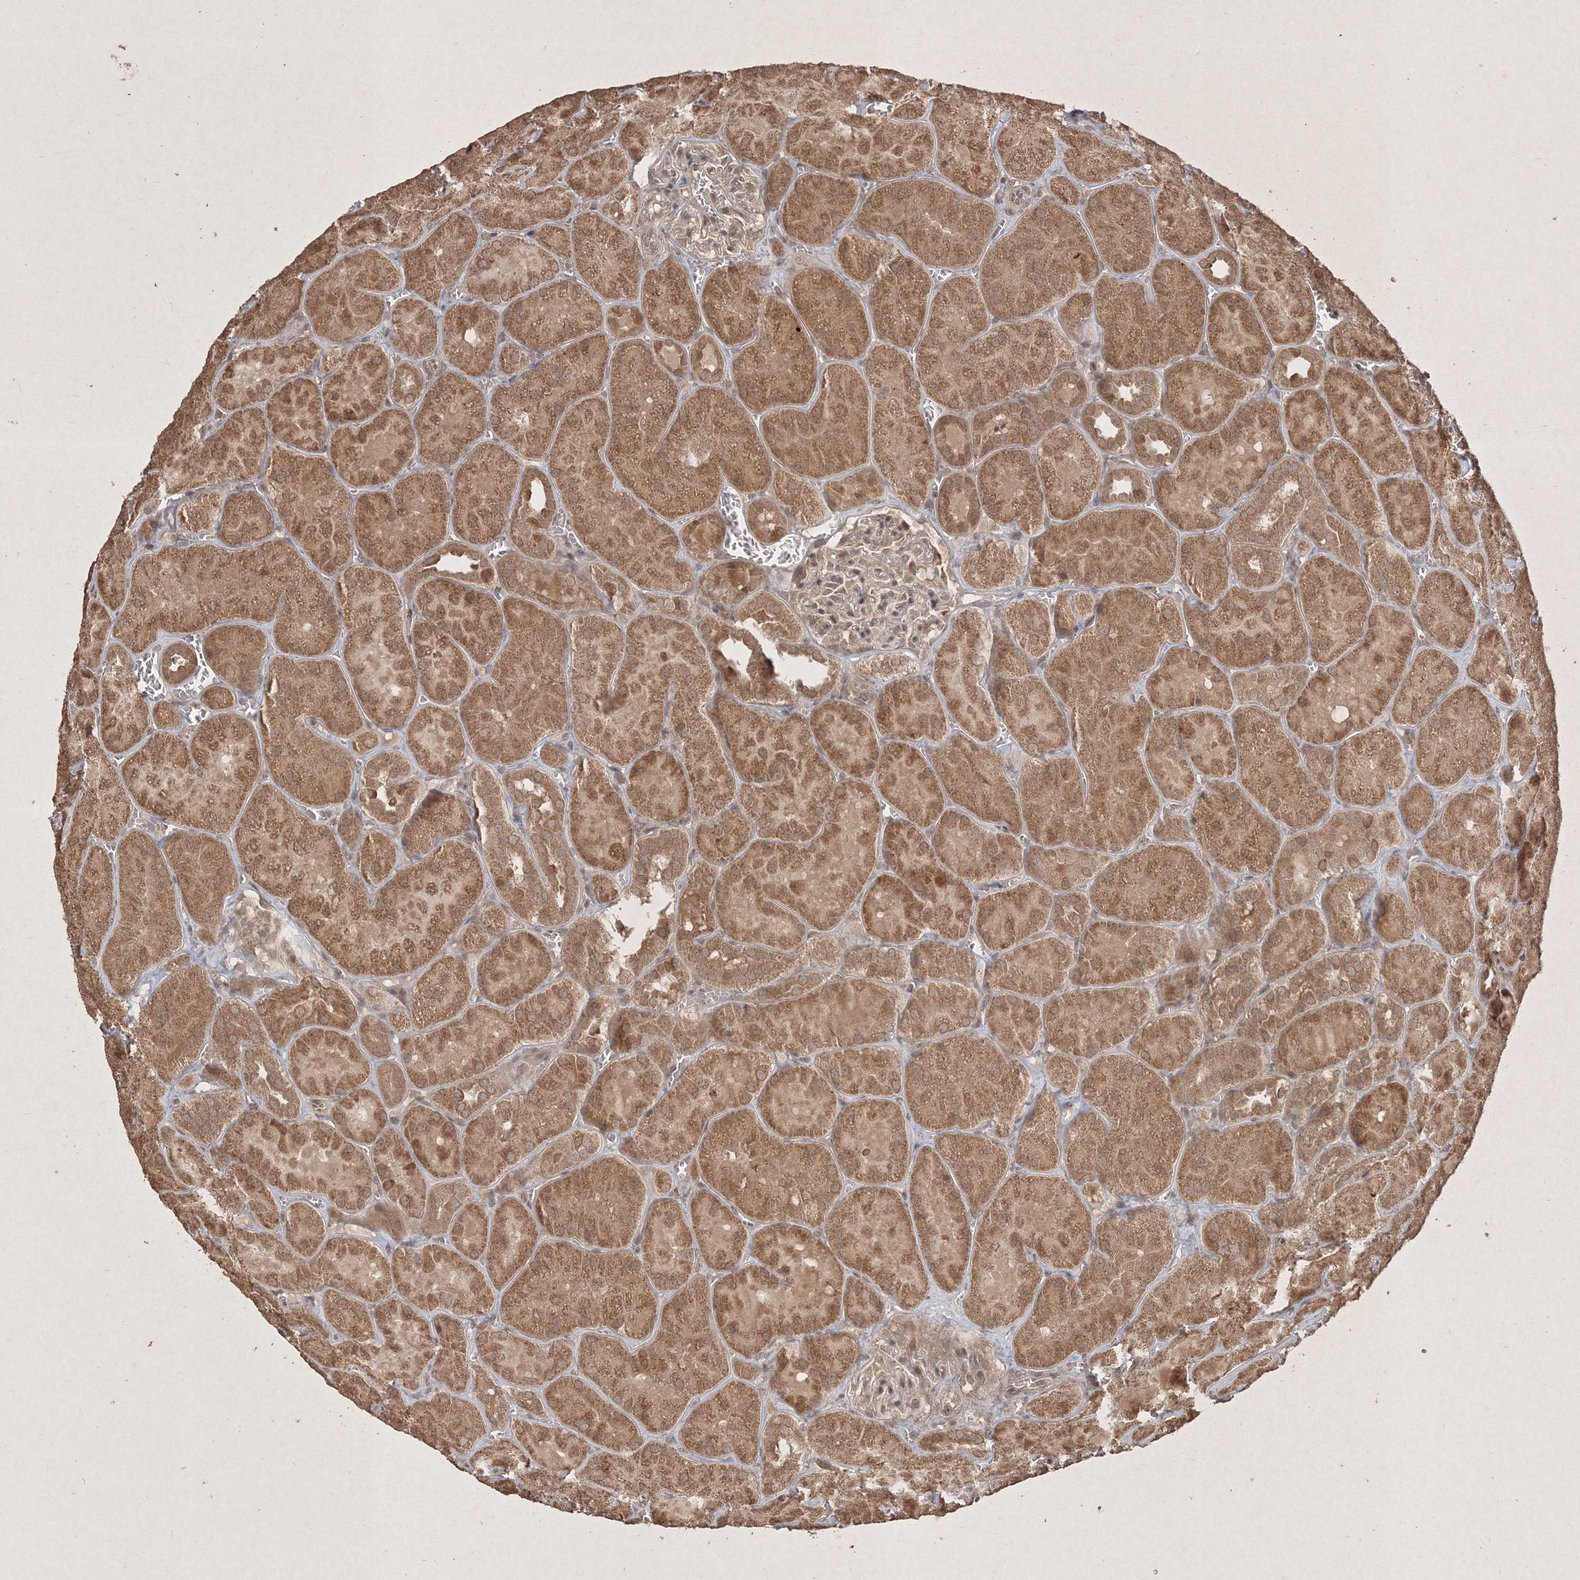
{"staining": {"intensity": "weak", "quantity": "25%-75%", "location": "cytoplasmic/membranous"}, "tissue": "kidney", "cell_type": "Cells in glomeruli", "image_type": "normal", "snomed": [{"axis": "morphology", "description": "Normal tissue, NOS"}, {"axis": "topography", "description": "Kidney"}], "caption": "This photomicrograph exhibits benign kidney stained with immunohistochemistry to label a protein in brown. The cytoplasmic/membranous of cells in glomeruli show weak positivity for the protein. Nuclei are counter-stained blue.", "gene": "PELI3", "patient": {"sex": "male", "age": 28}}